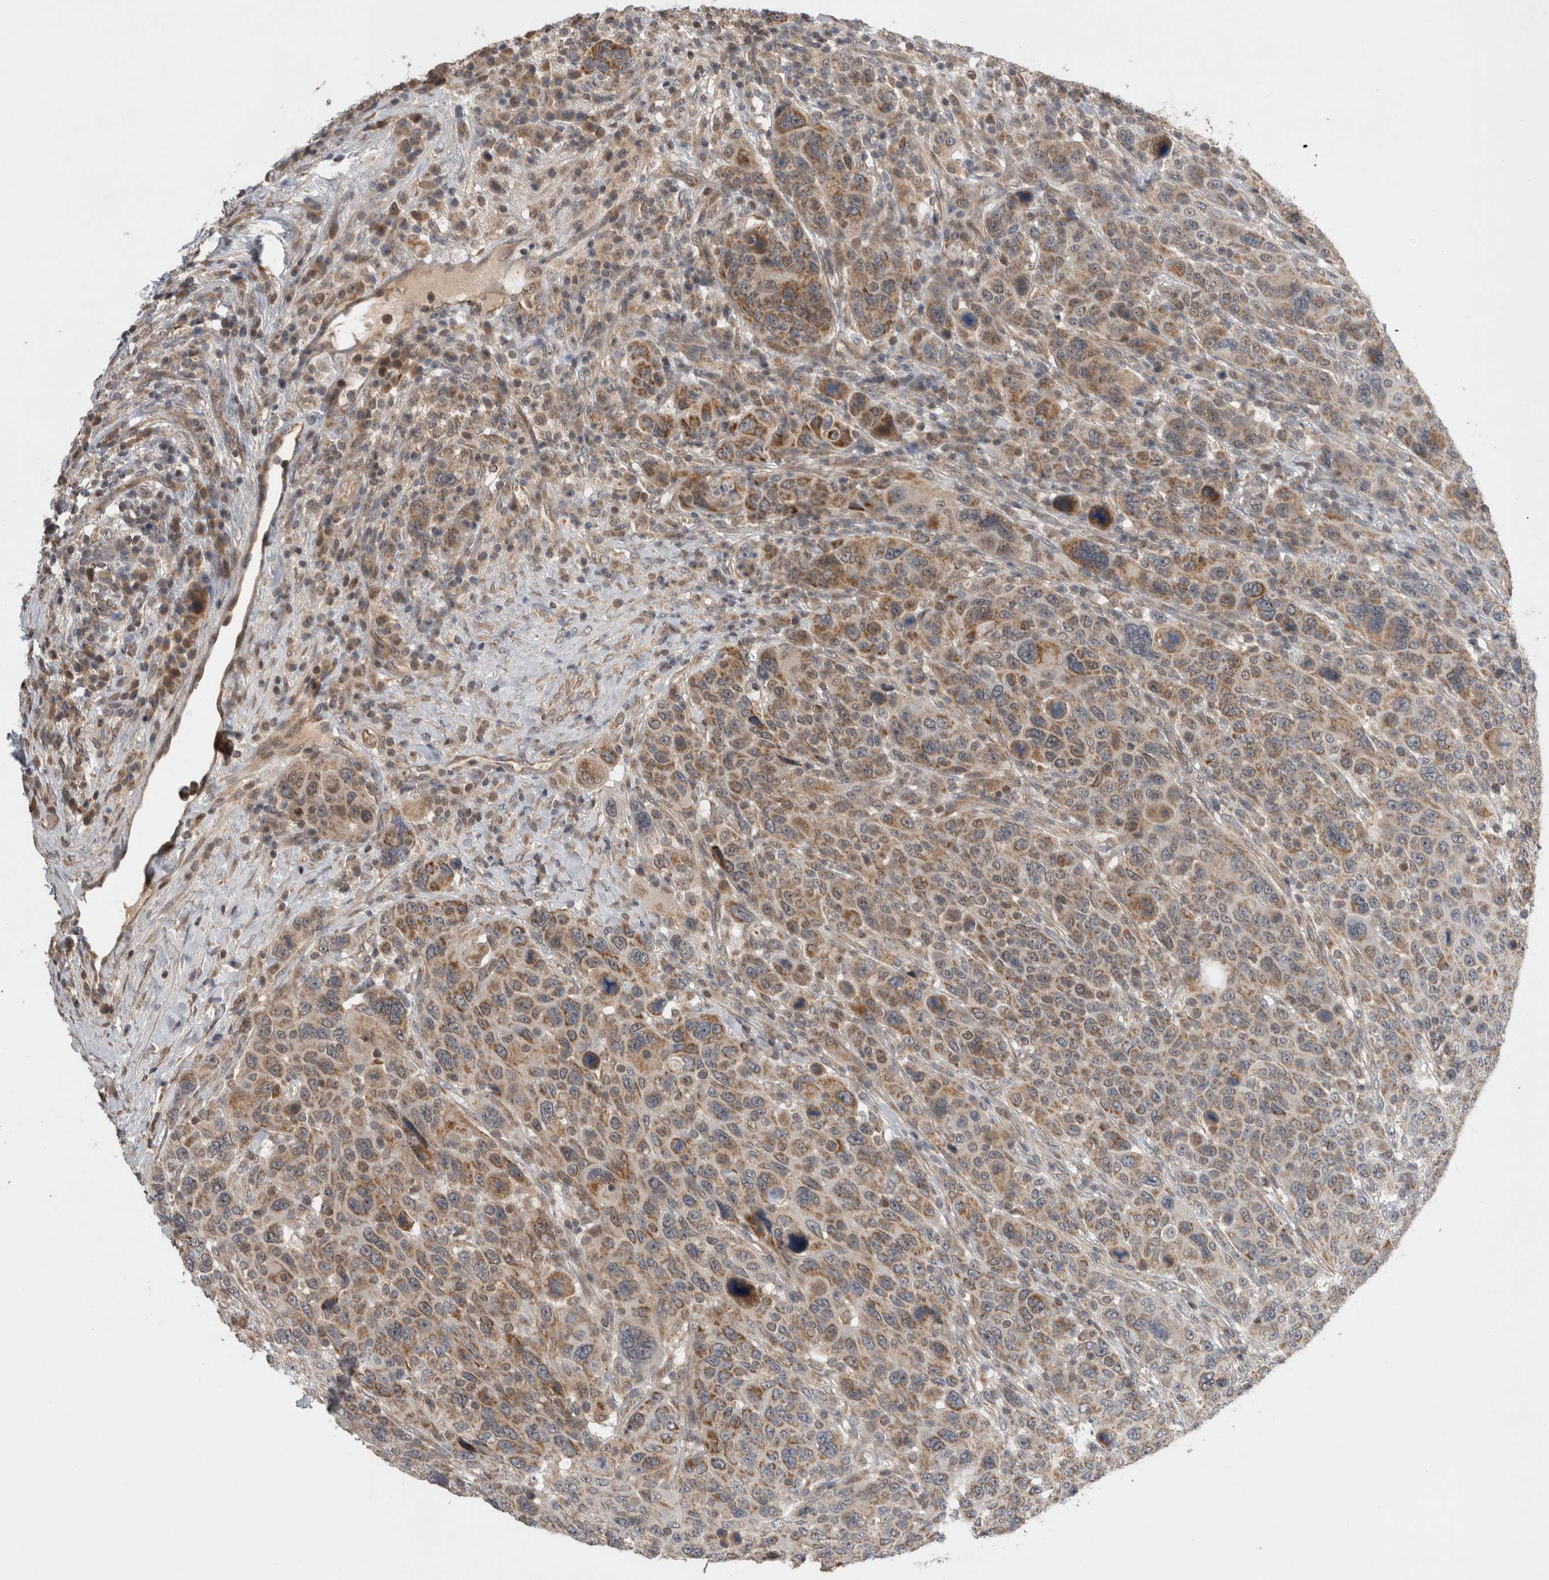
{"staining": {"intensity": "weak", "quantity": ">75%", "location": "cytoplasmic/membranous"}, "tissue": "breast cancer", "cell_type": "Tumor cells", "image_type": "cancer", "snomed": [{"axis": "morphology", "description": "Duct carcinoma"}, {"axis": "topography", "description": "Breast"}], "caption": "Protein staining of breast cancer tissue displays weak cytoplasmic/membranous positivity in about >75% of tumor cells. (Brightfield microscopy of DAB IHC at high magnification).", "gene": "KCNIP1", "patient": {"sex": "female", "age": 37}}